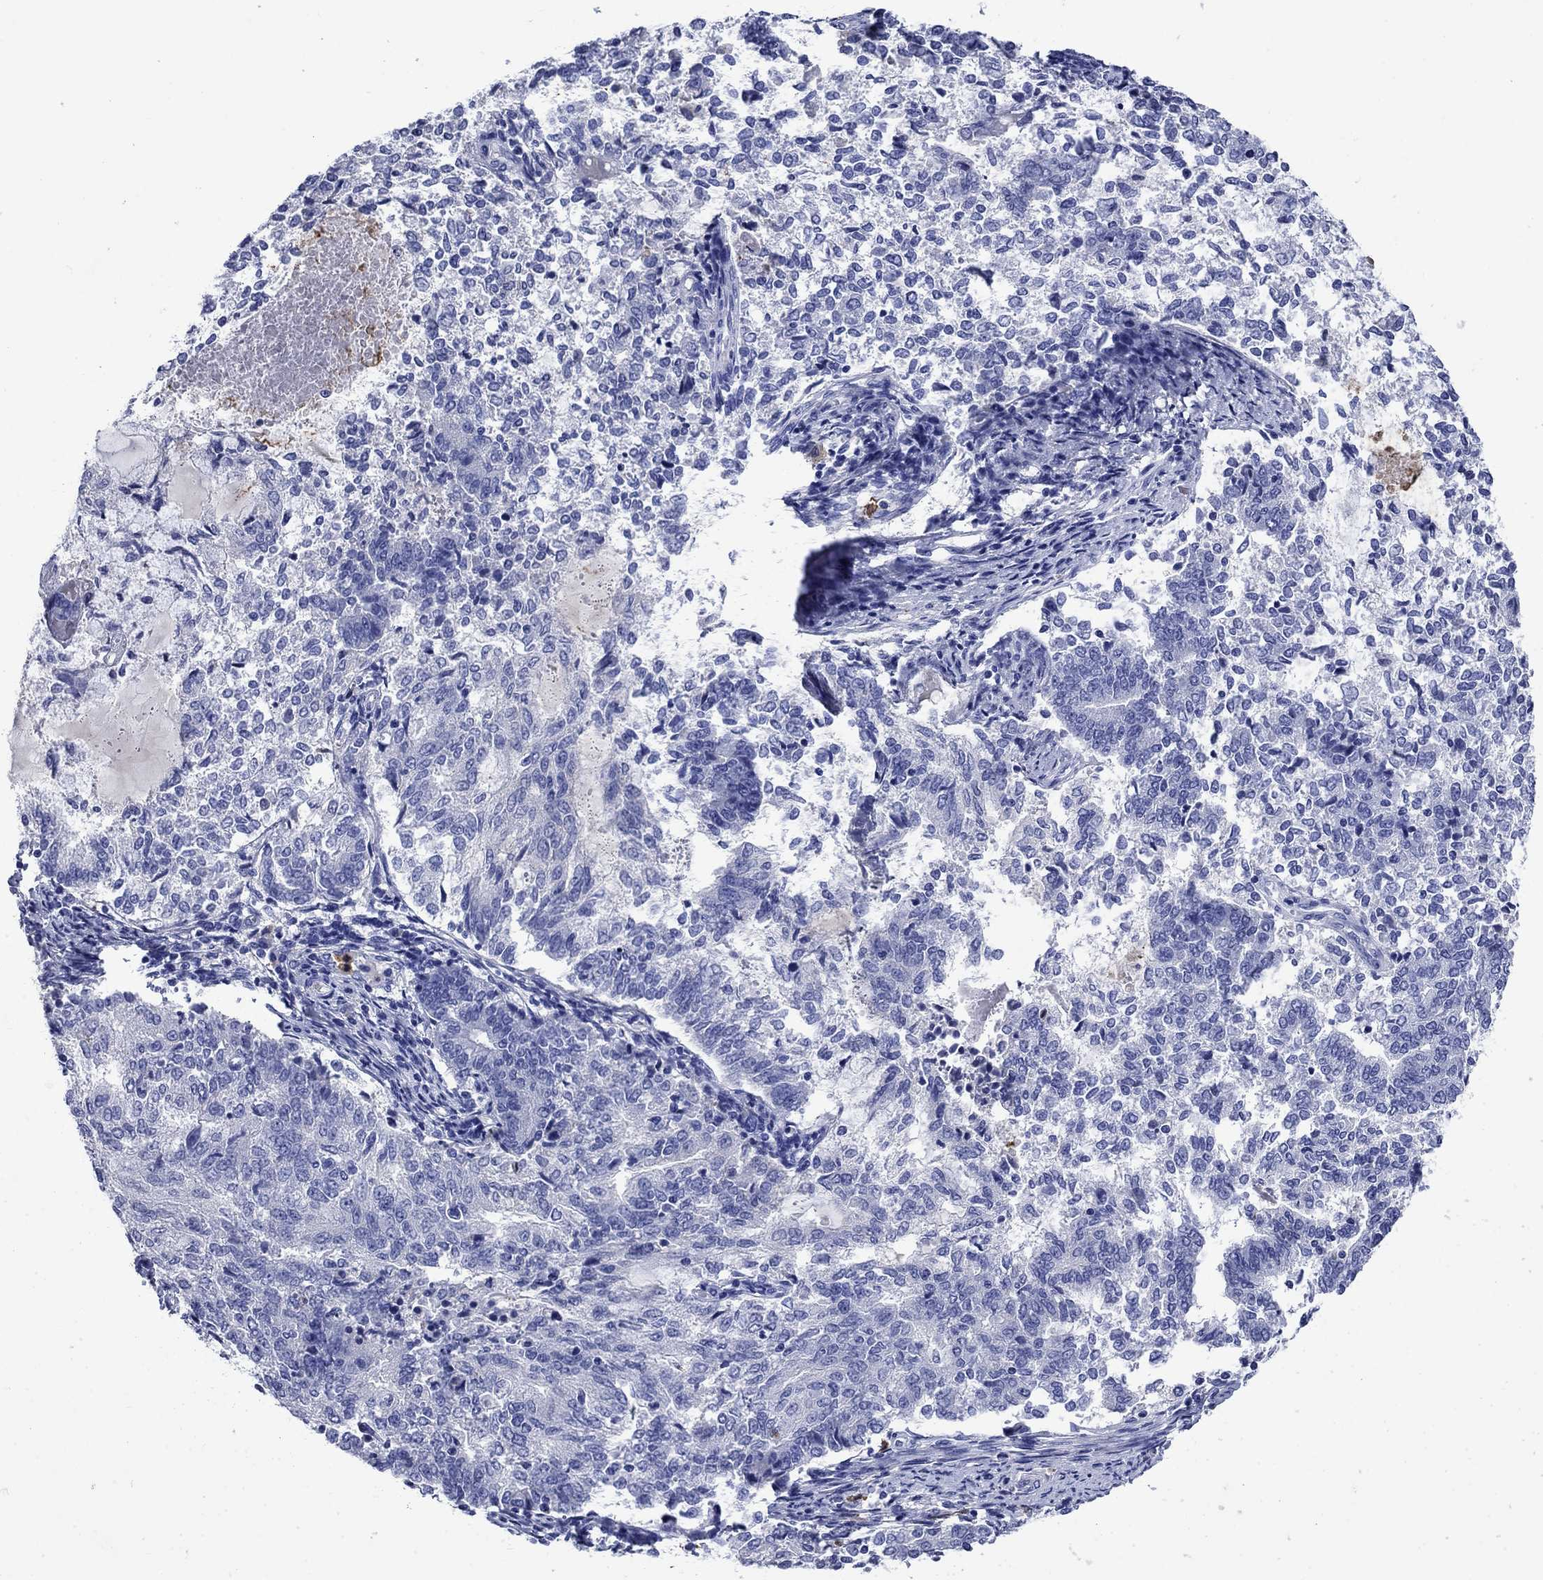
{"staining": {"intensity": "negative", "quantity": "none", "location": "none"}, "tissue": "endometrial cancer", "cell_type": "Tumor cells", "image_type": "cancer", "snomed": [{"axis": "morphology", "description": "Adenocarcinoma, NOS"}, {"axis": "topography", "description": "Endometrium"}], "caption": "Histopathology image shows no protein expression in tumor cells of endometrial cancer tissue. The staining is performed using DAB brown chromogen with nuclei counter-stained in using hematoxylin.", "gene": "TFR2", "patient": {"sex": "female", "age": 65}}